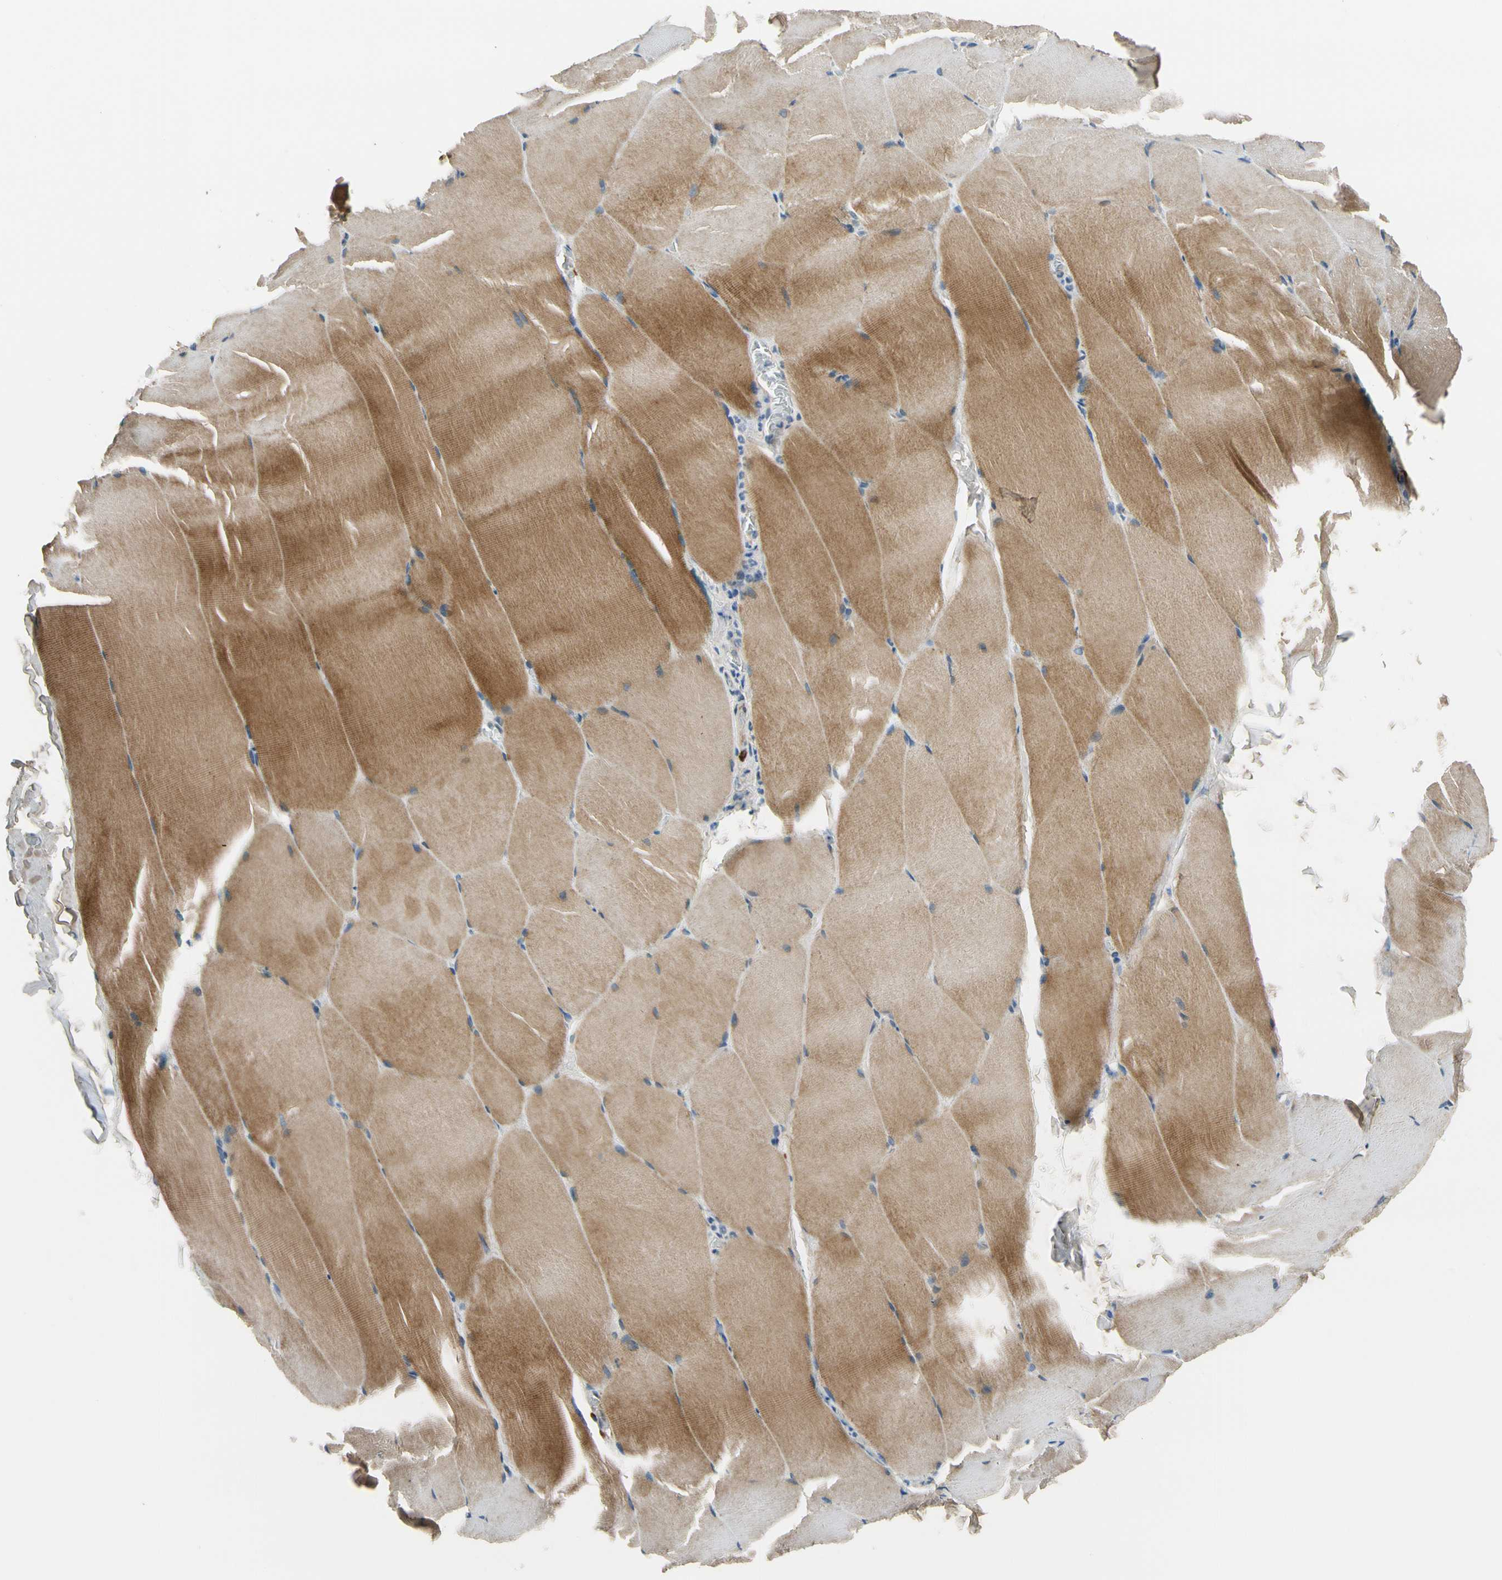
{"staining": {"intensity": "moderate", "quantity": ">75%", "location": "cytoplasmic/membranous"}, "tissue": "skeletal muscle", "cell_type": "Myocytes", "image_type": "normal", "snomed": [{"axis": "morphology", "description": "Normal tissue, NOS"}, {"axis": "topography", "description": "Skeletal muscle"}], "caption": "Myocytes exhibit medium levels of moderate cytoplasmic/membranous staining in approximately >75% of cells in benign human skeletal muscle.", "gene": "MST1R", "patient": {"sex": "male", "age": 71}}